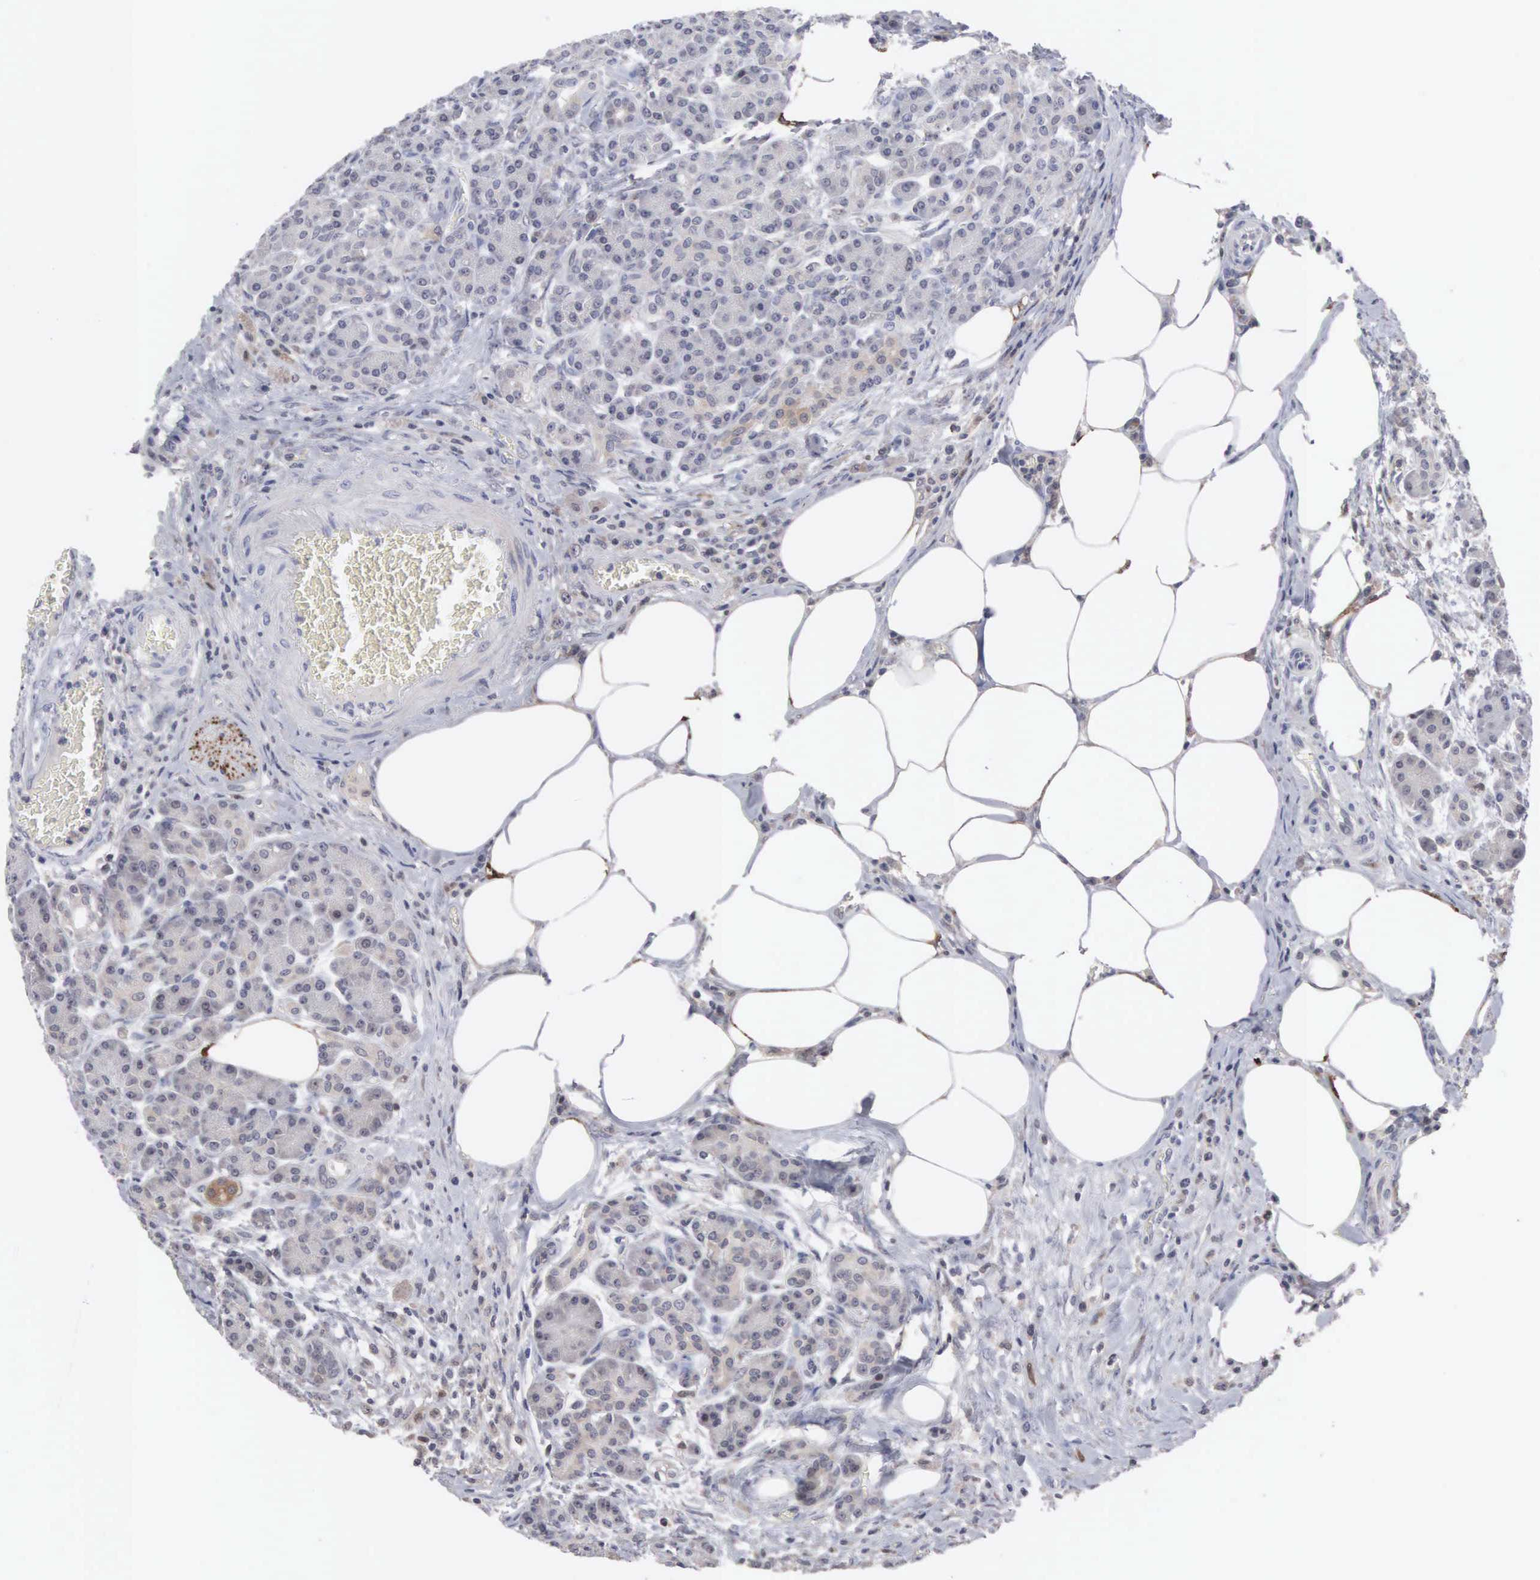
{"staining": {"intensity": "negative", "quantity": "none", "location": "none"}, "tissue": "pancreas", "cell_type": "Exocrine glandular cells", "image_type": "normal", "snomed": [{"axis": "morphology", "description": "Normal tissue, NOS"}, {"axis": "topography", "description": "Pancreas"}], "caption": "This image is of benign pancreas stained with IHC to label a protein in brown with the nuclei are counter-stained blue. There is no expression in exocrine glandular cells.", "gene": "ACOT4", "patient": {"sex": "female", "age": 73}}